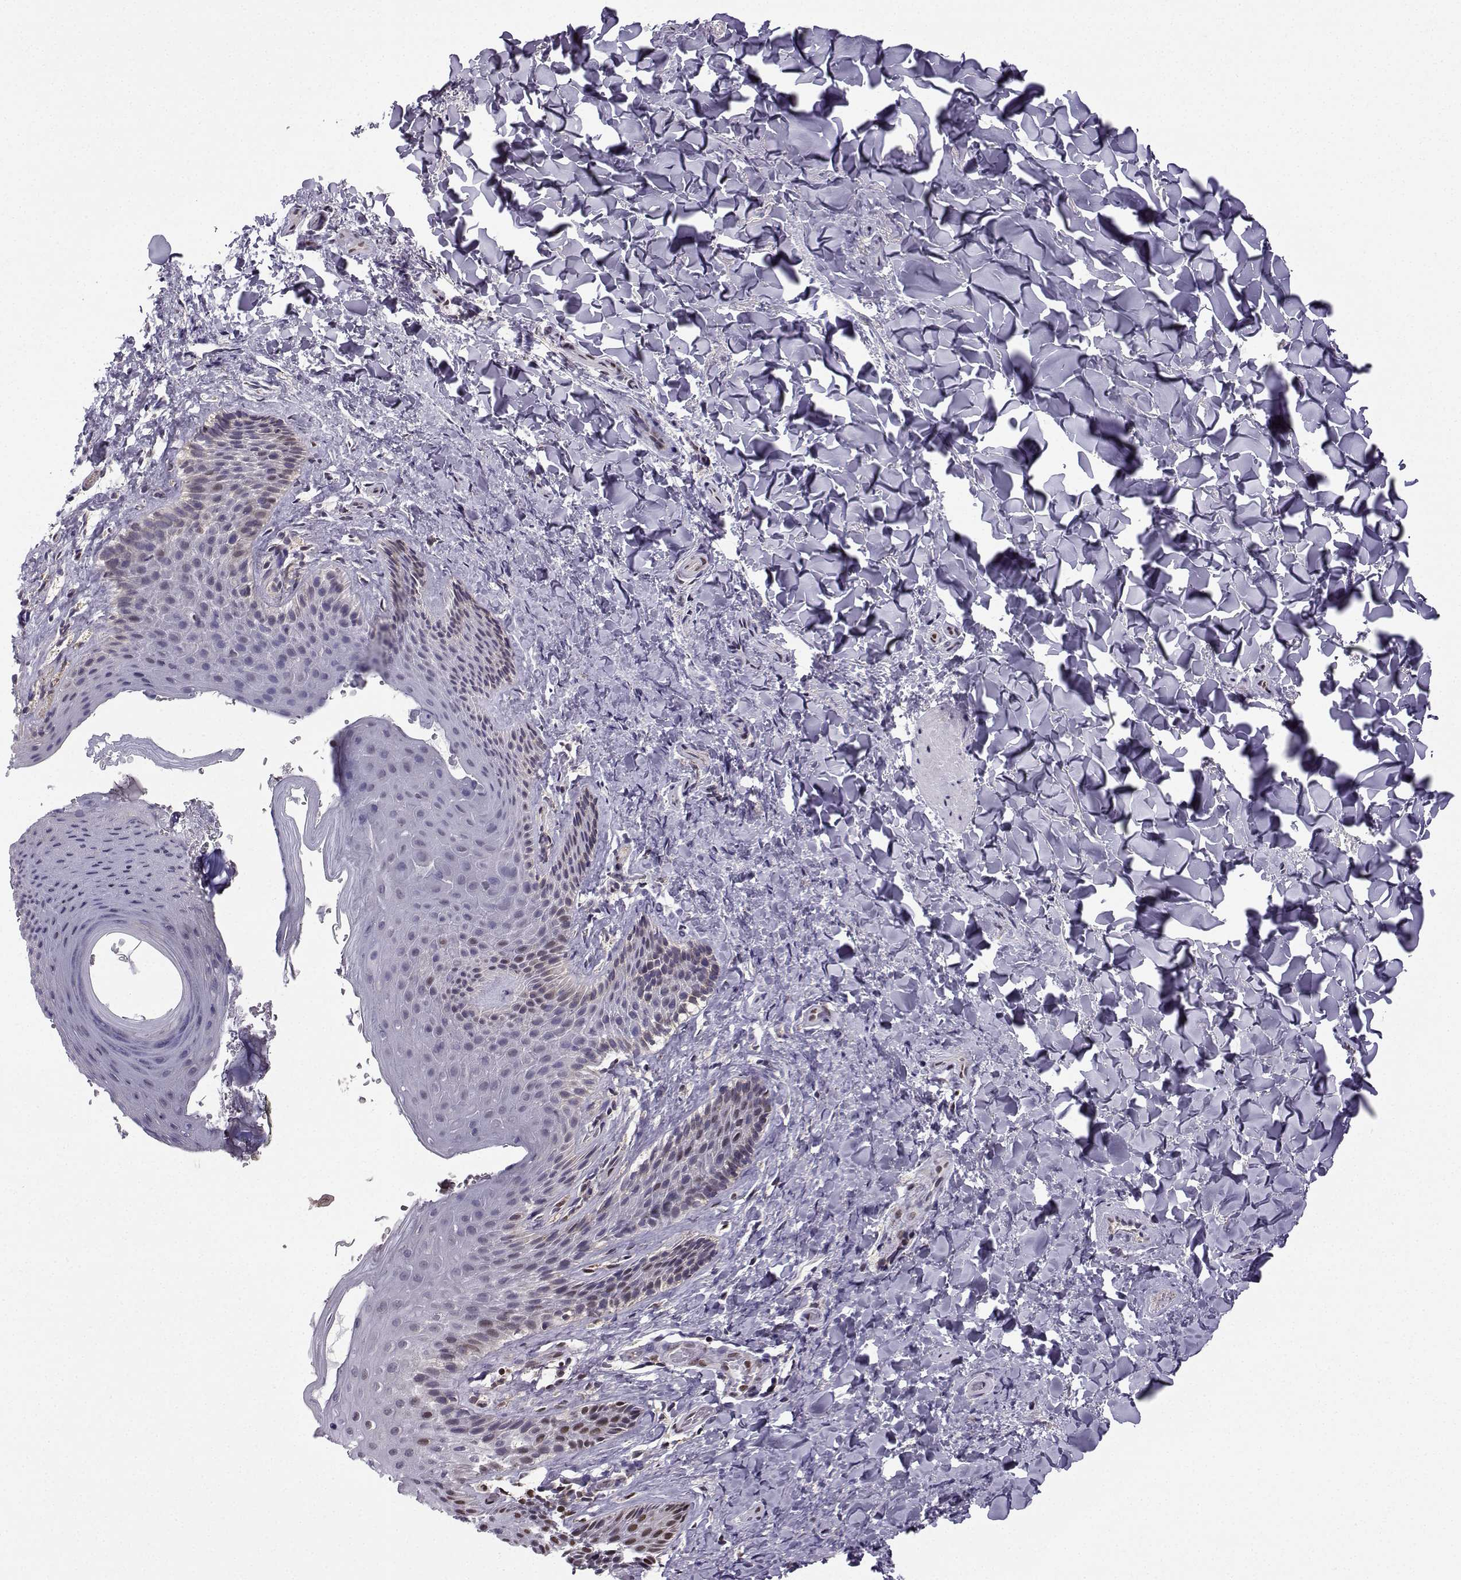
{"staining": {"intensity": "moderate", "quantity": "25%-75%", "location": "nuclear"}, "tissue": "skin", "cell_type": "Epidermal cells", "image_type": "normal", "snomed": [{"axis": "morphology", "description": "Normal tissue, NOS"}, {"axis": "topography", "description": "Anal"}], "caption": "The image reveals immunohistochemical staining of normal skin. There is moderate nuclear expression is seen in approximately 25%-75% of epidermal cells.", "gene": "EZH1", "patient": {"sex": "male", "age": 36}}